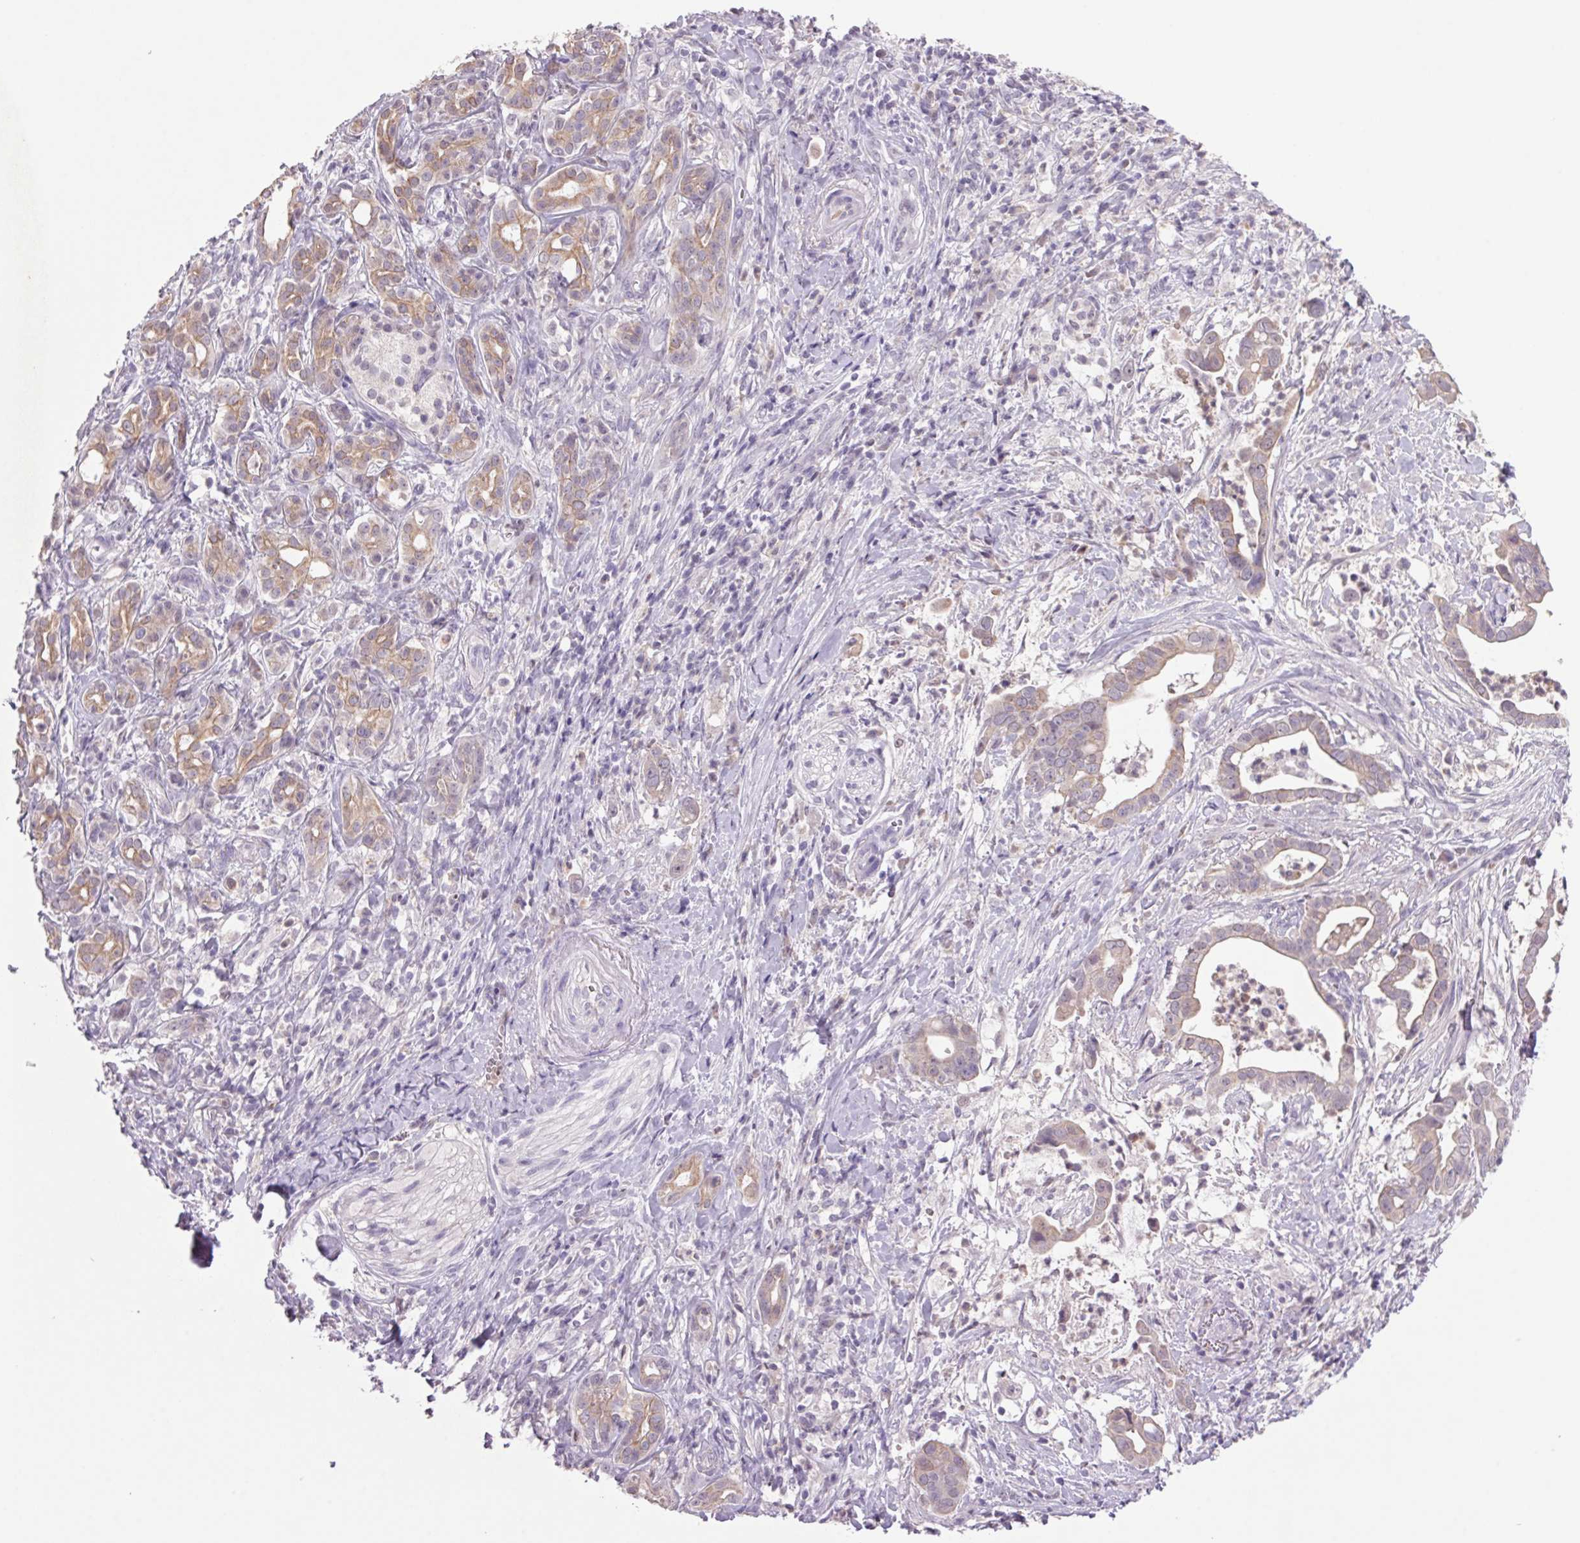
{"staining": {"intensity": "weak", "quantity": ">75%", "location": "cytoplasmic/membranous"}, "tissue": "pancreatic cancer", "cell_type": "Tumor cells", "image_type": "cancer", "snomed": [{"axis": "morphology", "description": "Adenocarcinoma, NOS"}, {"axis": "topography", "description": "Pancreas"}], "caption": "Weak cytoplasmic/membranous protein expression is present in approximately >75% of tumor cells in pancreatic cancer (adenocarcinoma).", "gene": "TRDN", "patient": {"sex": "male", "age": 61}}